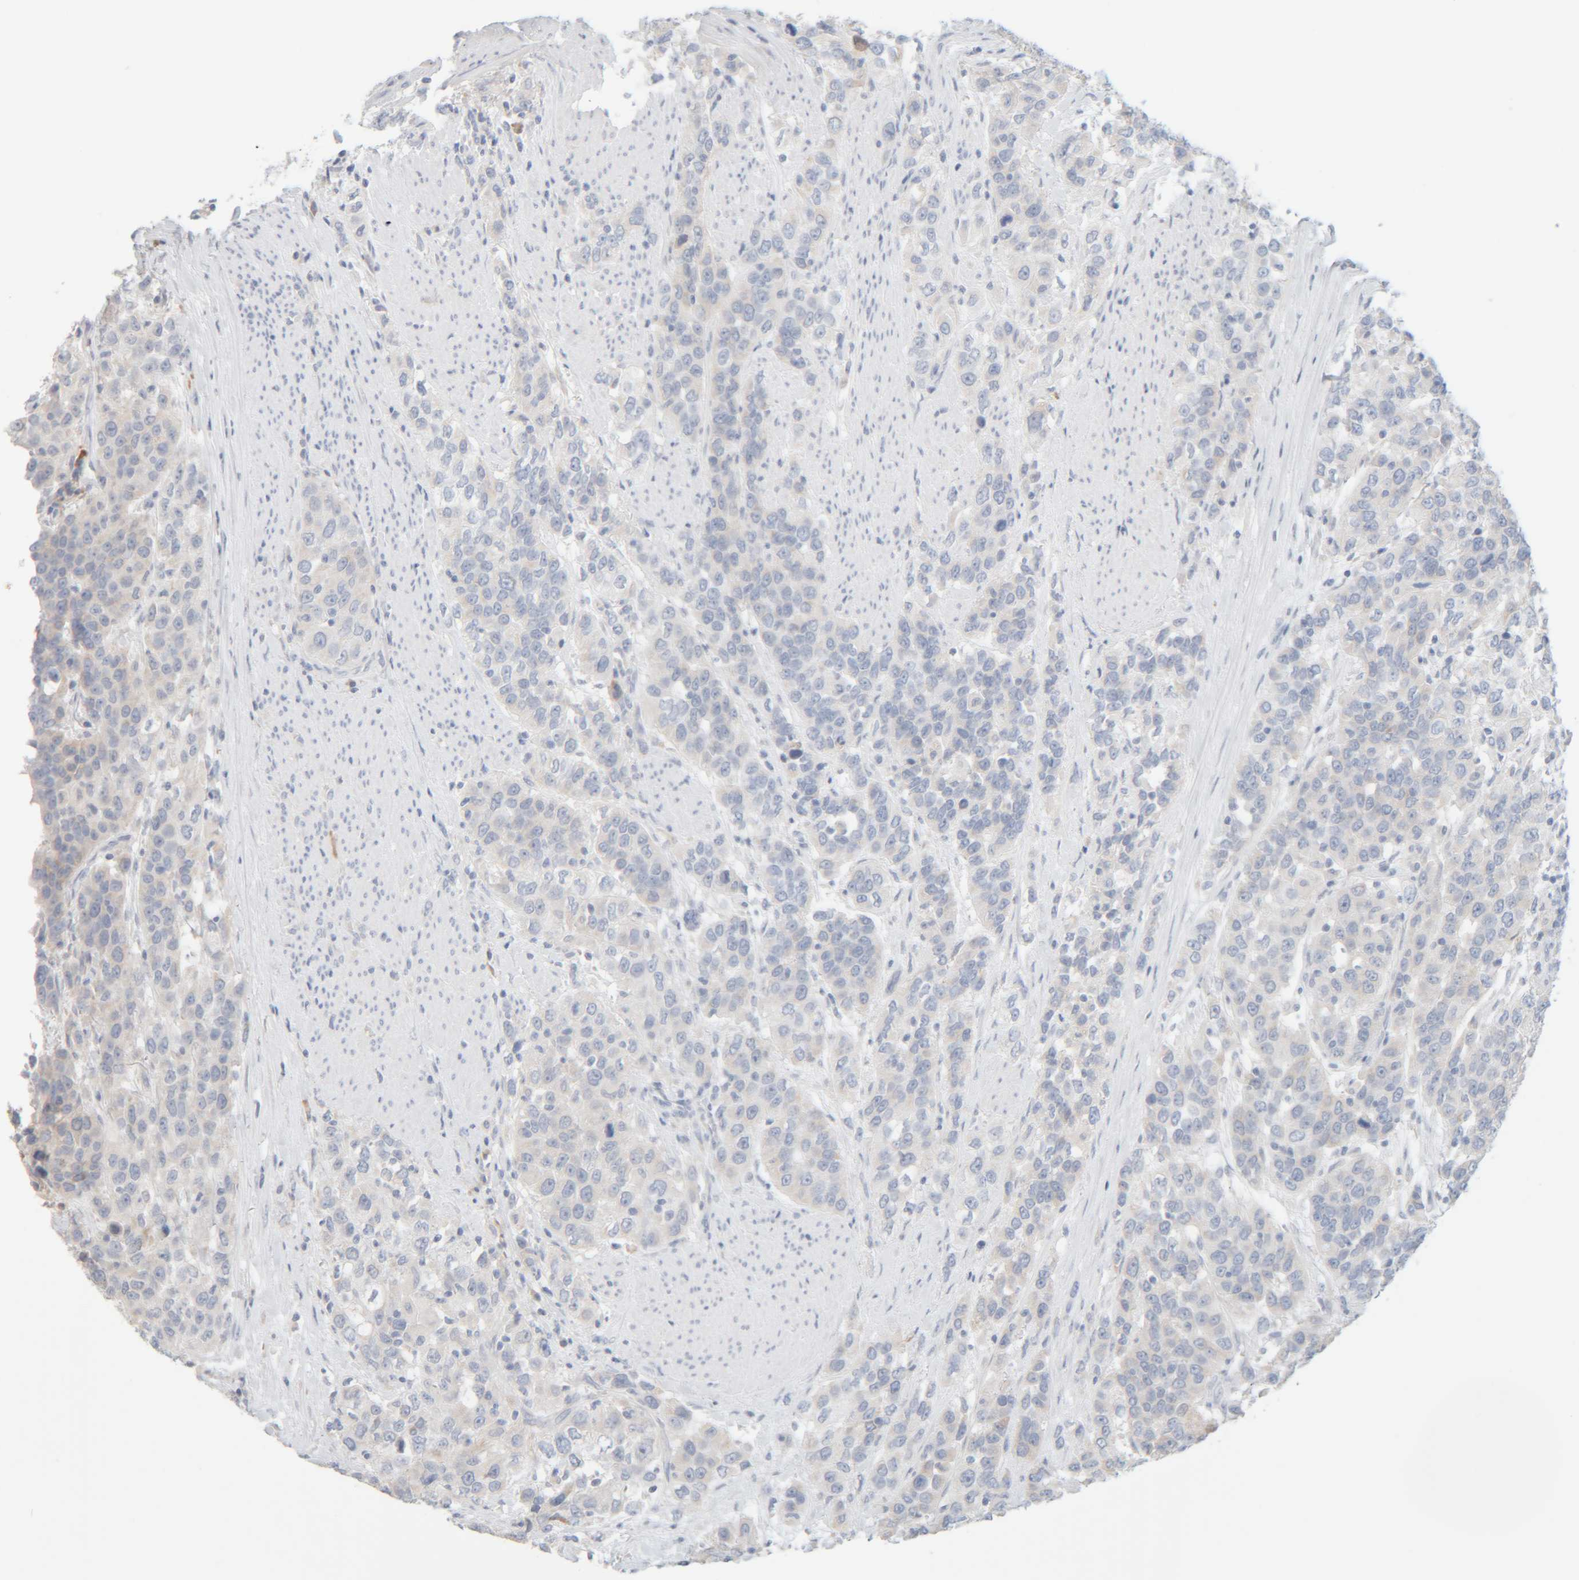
{"staining": {"intensity": "negative", "quantity": "none", "location": "none"}, "tissue": "urothelial cancer", "cell_type": "Tumor cells", "image_type": "cancer", "snomed": [{"axis": "morphology", "description": "Urothelial carcinoma, High grade"}, {"axis": "topography", "description": "Urinary bladder"}], "caption": "Urothelial cancer was stained to show a protein in brown. There is no significant positivity in tumor cells.", "gene": "RIDA", "patient": {"sex": "female", "age": 80}}